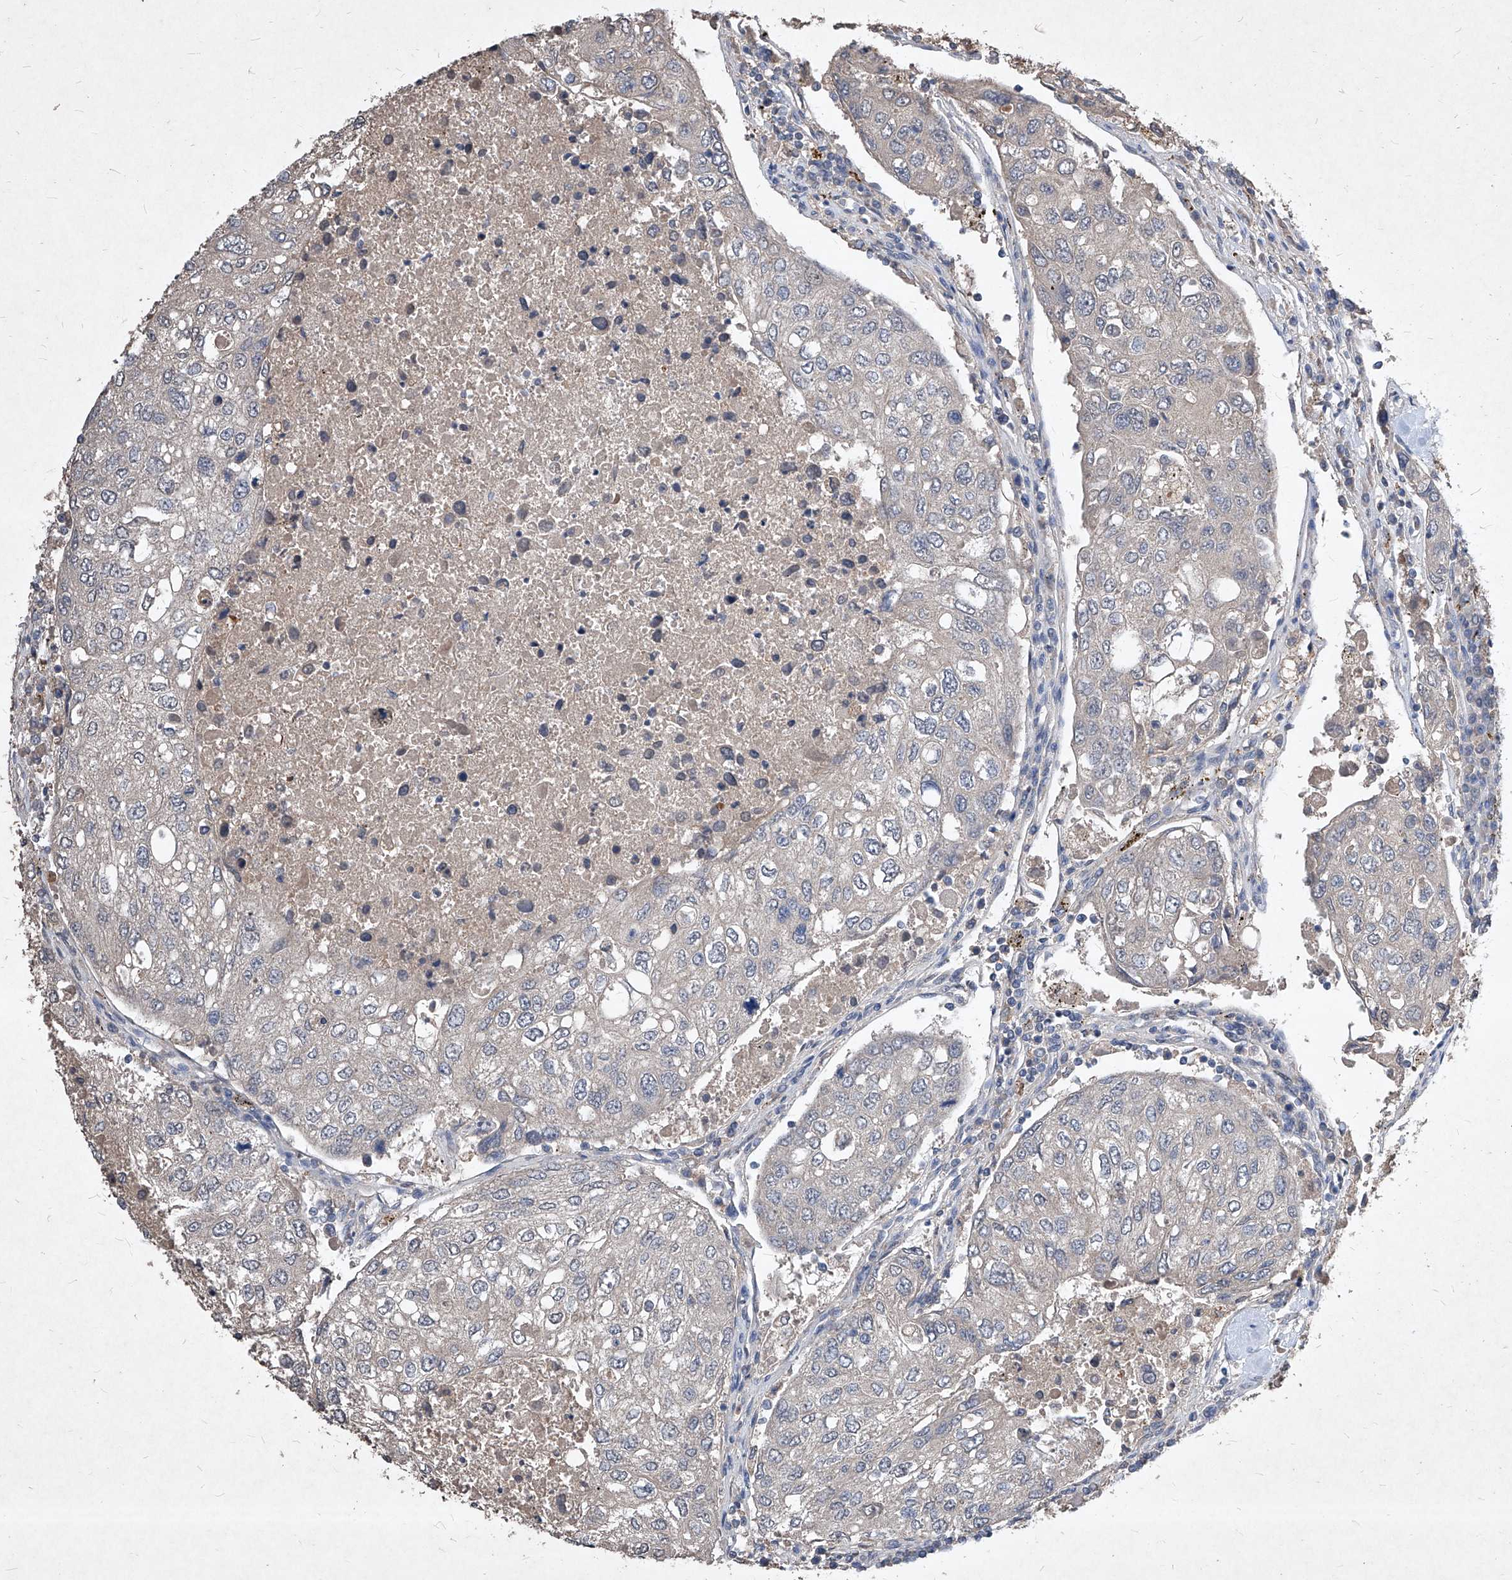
{"staining": {"intensity": "negative", "quantity": "none", "location": "none"}, "tissue": "urothelial cancer", "cell_type": "Tumor cells", "image_type": "cancer", "snomed": [{"axis": "morphology", "description": "Urothelial carcinoma, High grade"}, {"axis": "topography", "description": "Lymph node"}, {"axis": "topography", "description": "Urinary bladder"}], "caption": "A micrograph of urothelial carcinoma (high-grade) stained for a protein displays no brown staining in tumor cells.", "gene": "SYNGR1", "patient": {"sex": "male", "age": 51}}